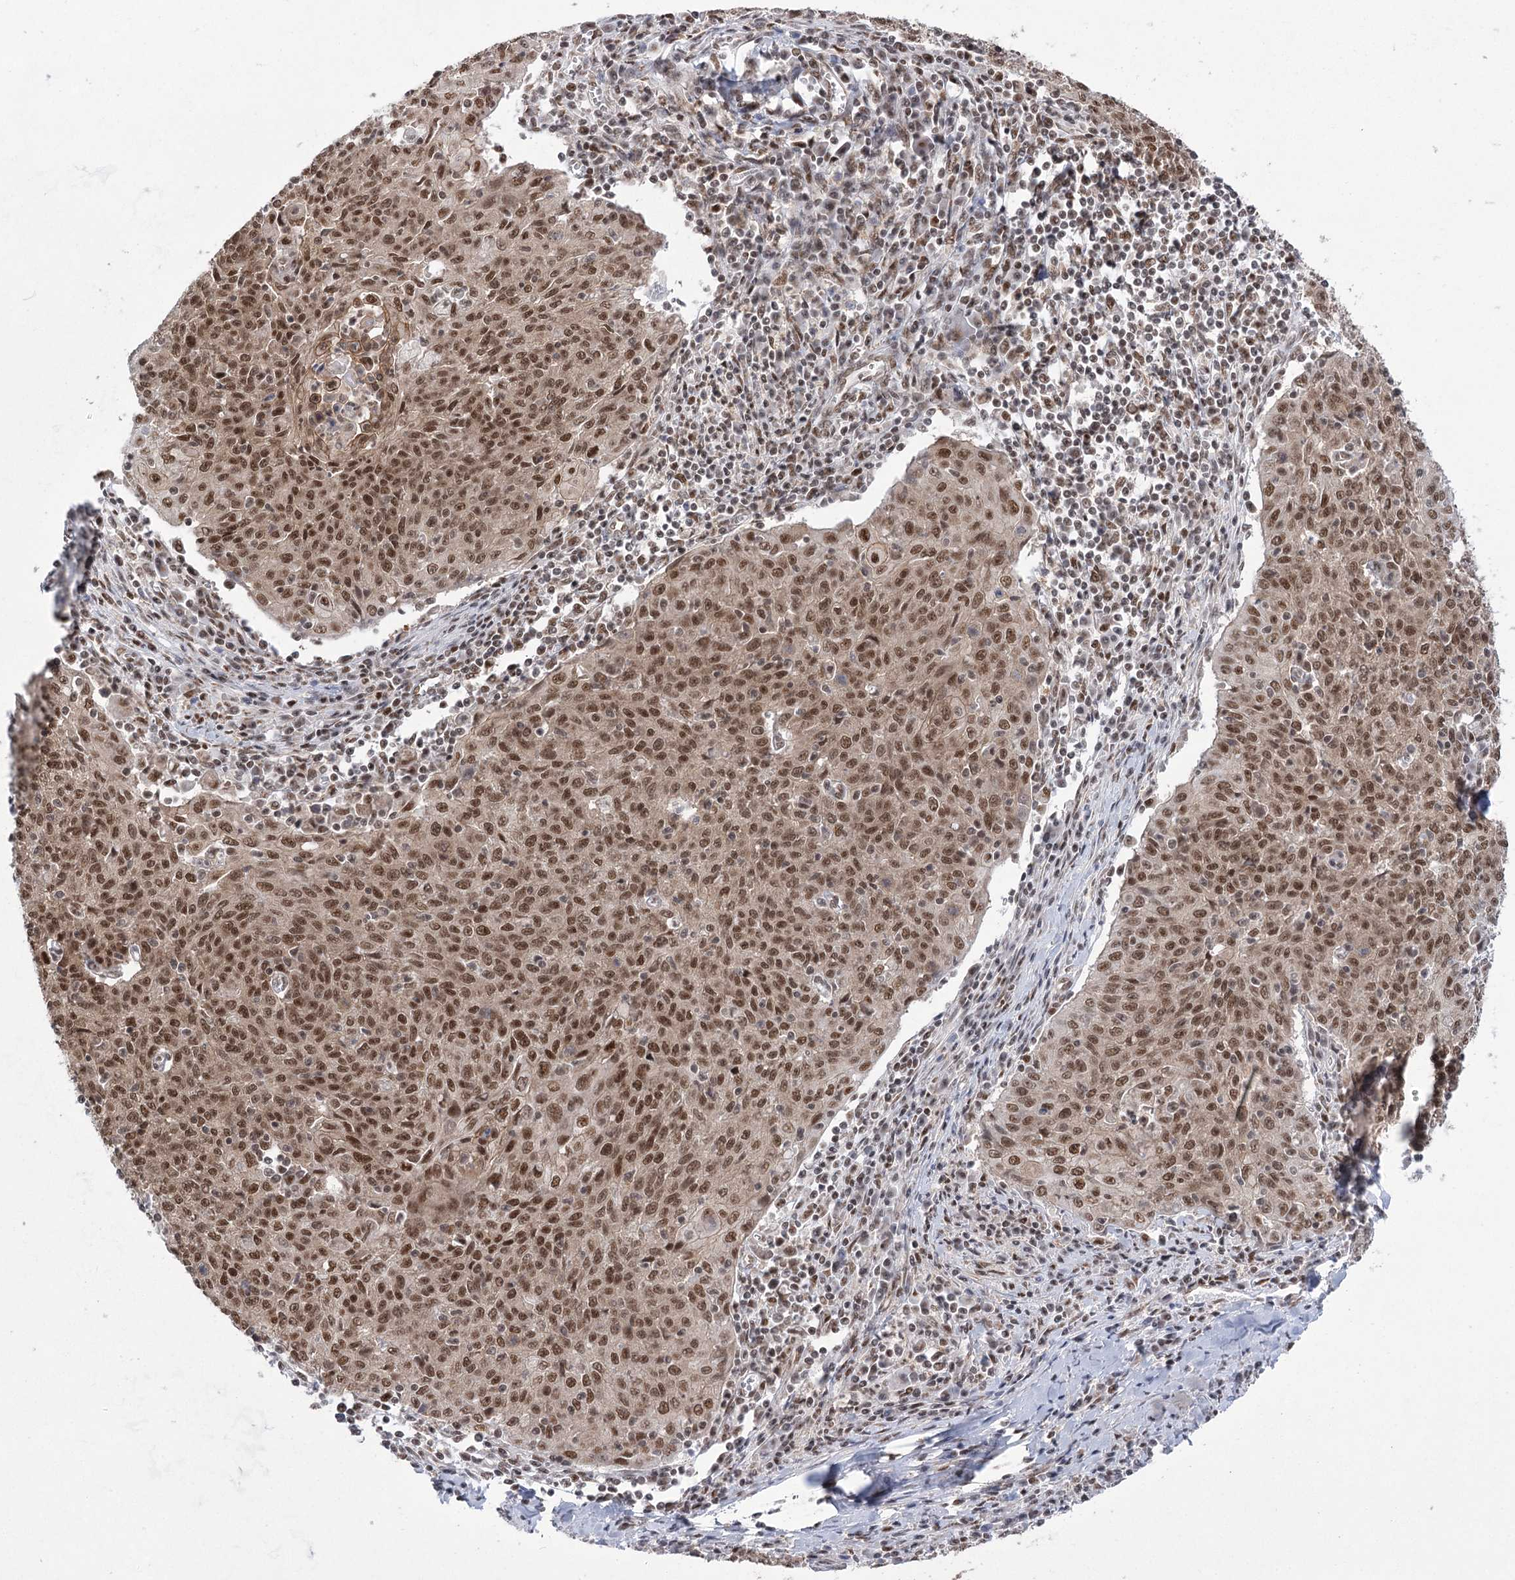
{"staining": {"intensity": "moderate", "quantity": ">75%", "location": "nuclear"}, "tissue": "cervical cancer", "cell_type": "Tumor cells", "image_type": "cancer", "snomed": [{"axis": "morphology", "description": "Squamous cell carcinoma, NOS"}, {"axis": "topography", "description": "Cervix"}], "caption": "Immunohistochemical staining of cervical cancer shows medium levels of moderate nuclear protein expression in about >75% of tumor cells. (Stains: DAB (3,3'-diaminobenzidine) in brown, nuclei in blue, Microscopy: brightfield microscopy at high magnification).", "gene": "ZCCHC8", "patient": {"sex": "female", "age": 48}}